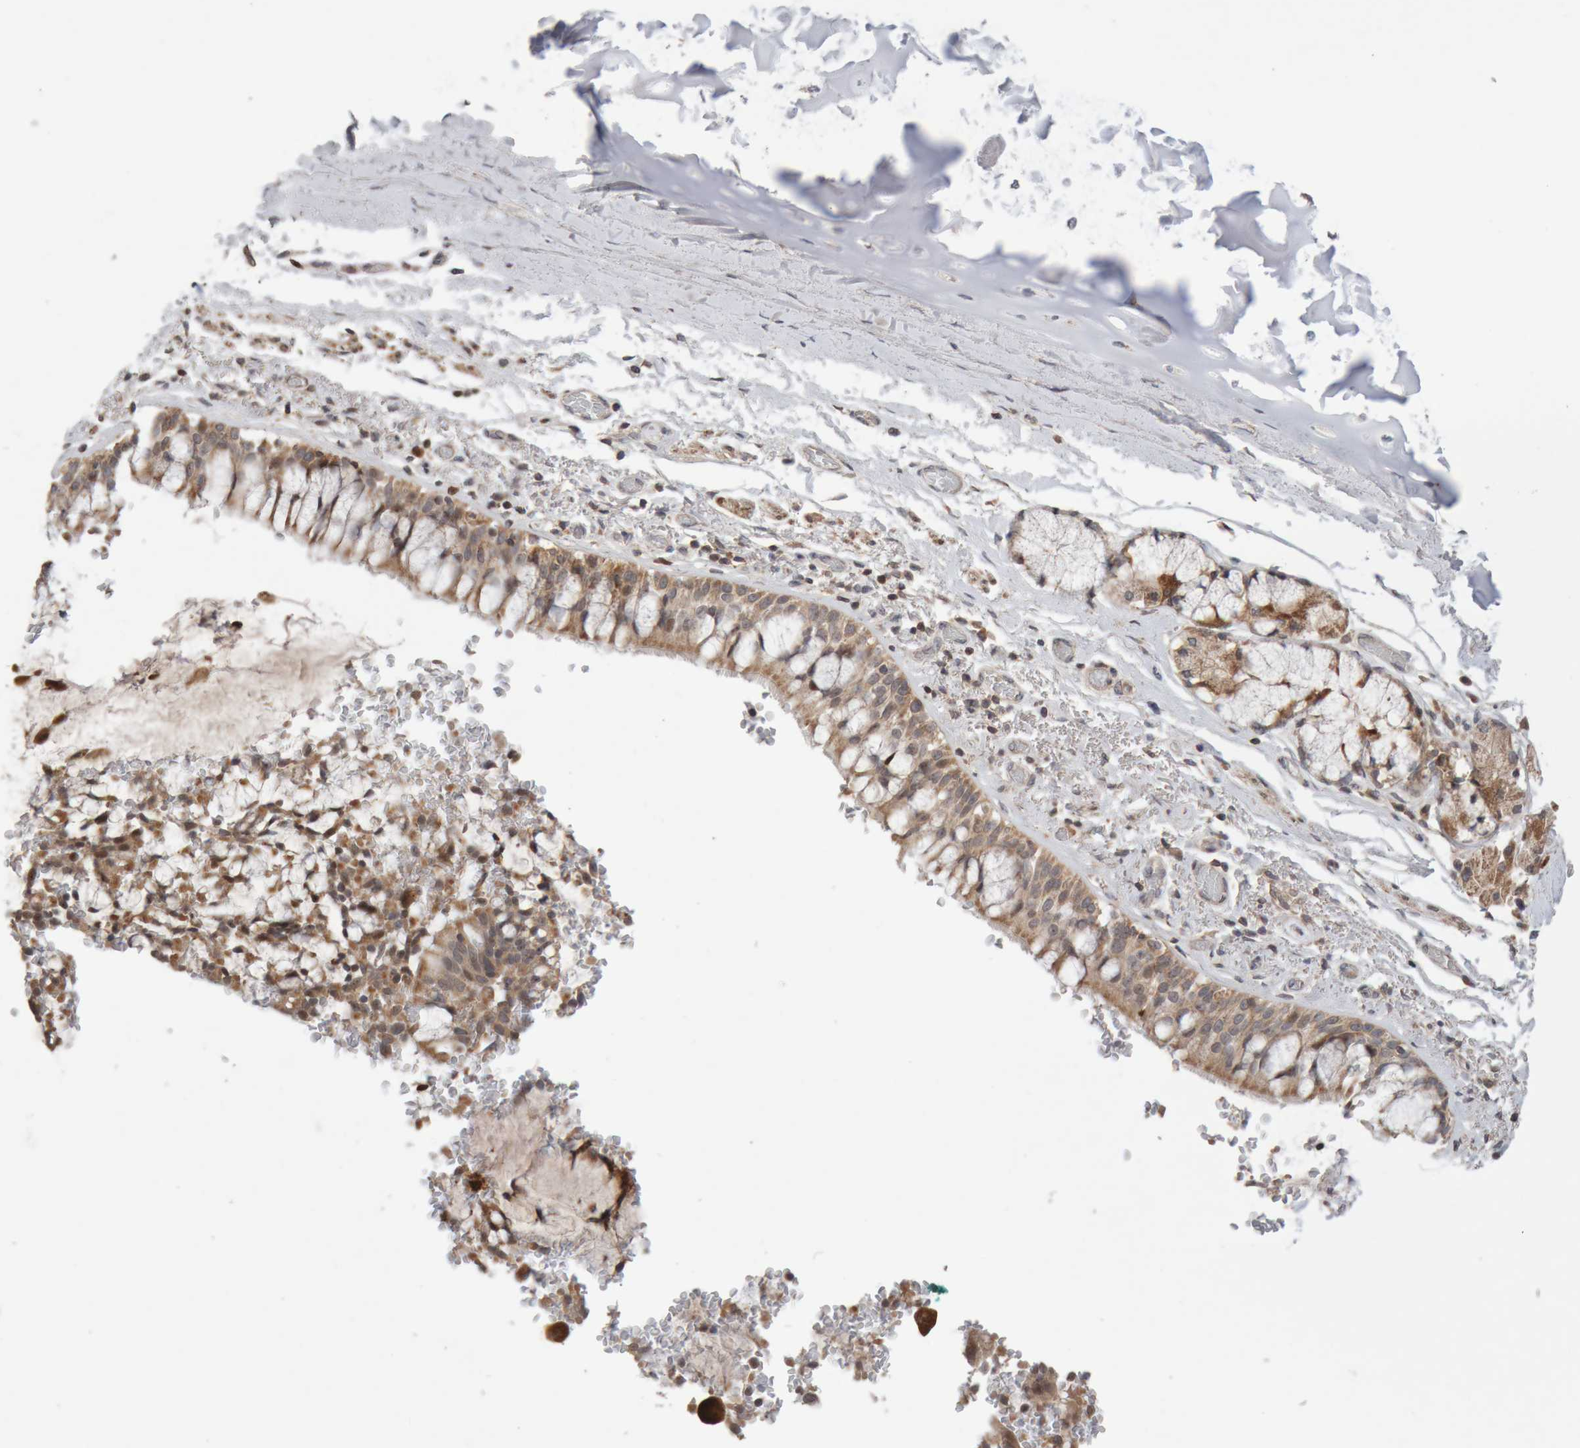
{"staining": {"intensity": "moderate", "quantity": ">75%", "location": "cytoplasmic/membranous"}, "tissue": "bronchus", "cell_type": "Respiratory epithelial cells", "image_type": "normal", "snomed": [{"axis": "morphology", "description": "Normal tissue, NOS"}, {"axis": "morphology", "description": "Inflammation, NOS"}, {"axis": "topography", "description": "Cartilage tissue"}, {"axis": "topography", "description": "Bronchus"}, {"axis": "topography", "description": "Lung"}], "caption": "A high-resolution photomicrograph shows immunohistochemistry (IHC) staining of normal bronchus, which shows moderate cytoplasmic/membranous staining in approximately >75% of respiratory epithelial cells.", "gene": "KIF21B", "patient": {"sex": "female", "age": 64}}